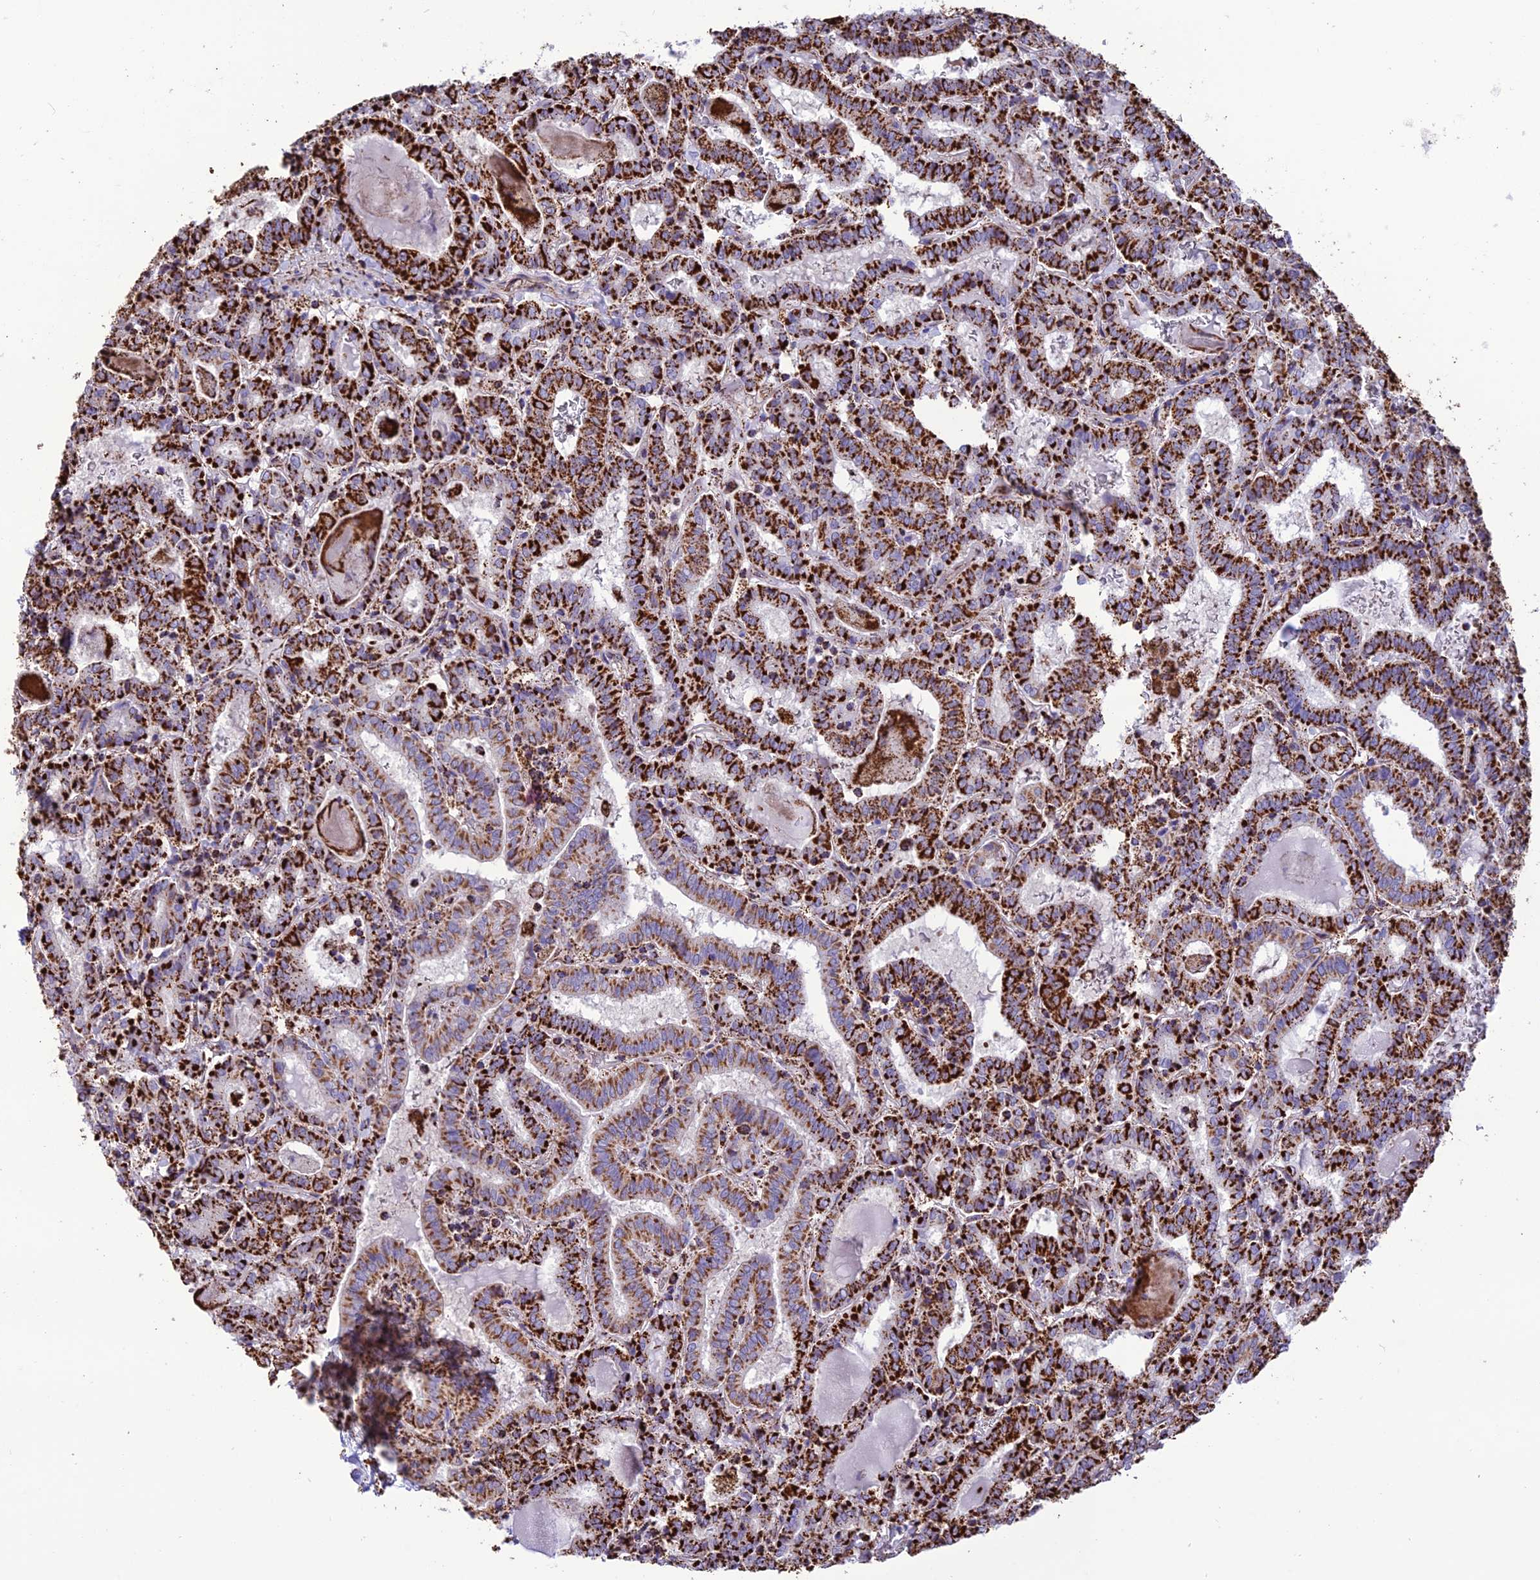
{"staining": {"intensity": "strong", "quantity": ">75%", "location": "cytoplasmic/membranous"}, "tissue": "thyroid cancer", "cell_type": "Tumor cells", "image_type": "cancer", "snomed": [{"axis": "morphology", "description": "Papillary adenocarcinoma, NOS"}, {"axis": "topography", "description": "Thyroid gland"}], "caption": "This is an image of immunohistochemistry (IHC) staining of thyroid cancer, which shows strong positivity in the cytoplasmic/membranous of tumor cells.", "gene": "NDUFAF1", "patient": {"sex": "female", "age": 72}}